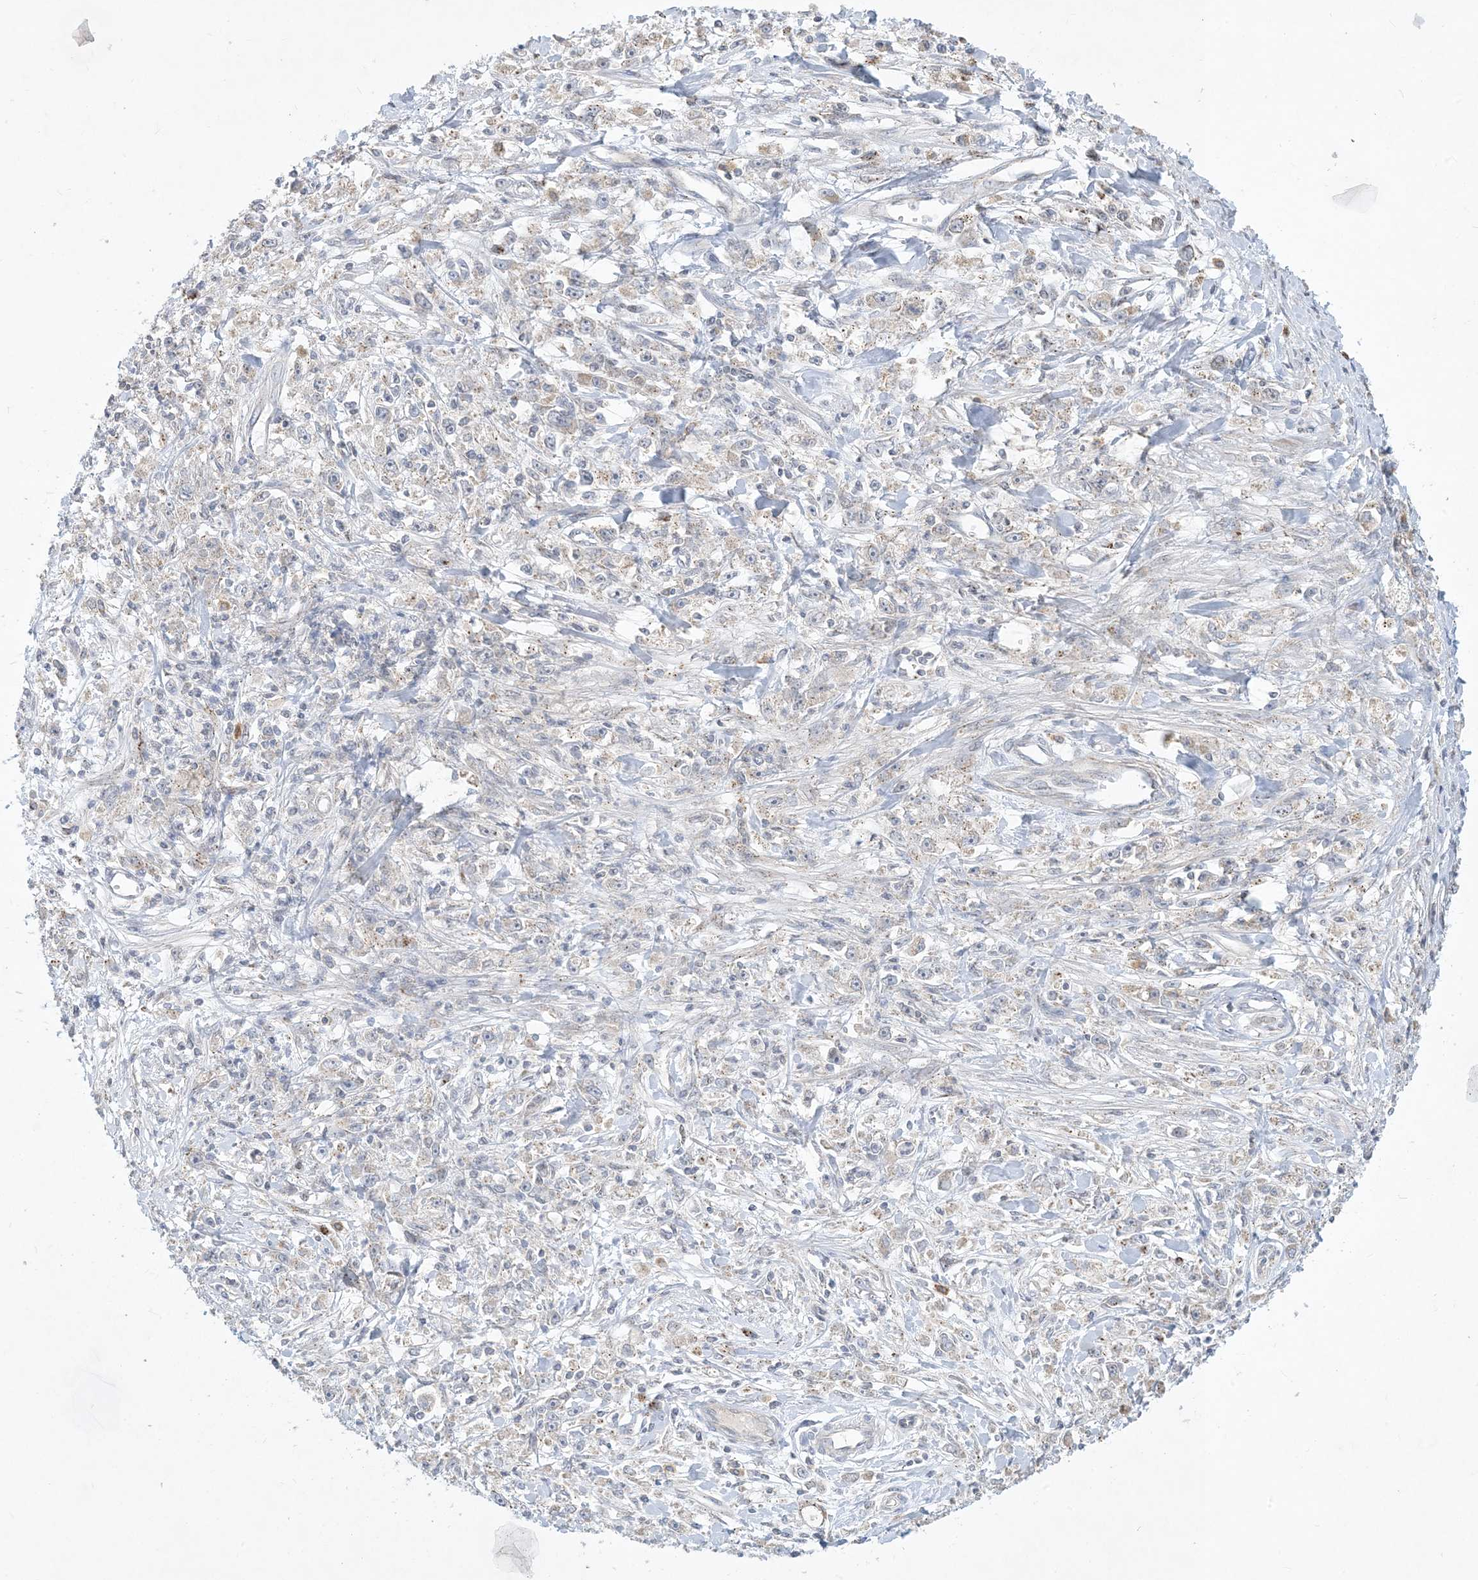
{"staining": {"intensity": "negative", "quantity": "none", "location": "none"}, "tissue": "stomach cancer", "cell_type": "Tumor cells", "image_type": "cancer", "snomed": [{"axis": "morphology", "description": "Adenocarcinoma, NOS"}, {"axis": "topography", "description": "Stomach"}], "caption": "This is an immunohistochemistry photomicrograph of human stomach adenocarcinoma. There is no positivity in tumor cells.", "gene": "CCDC14", "patient": {"sex": "female", "age": 59}}